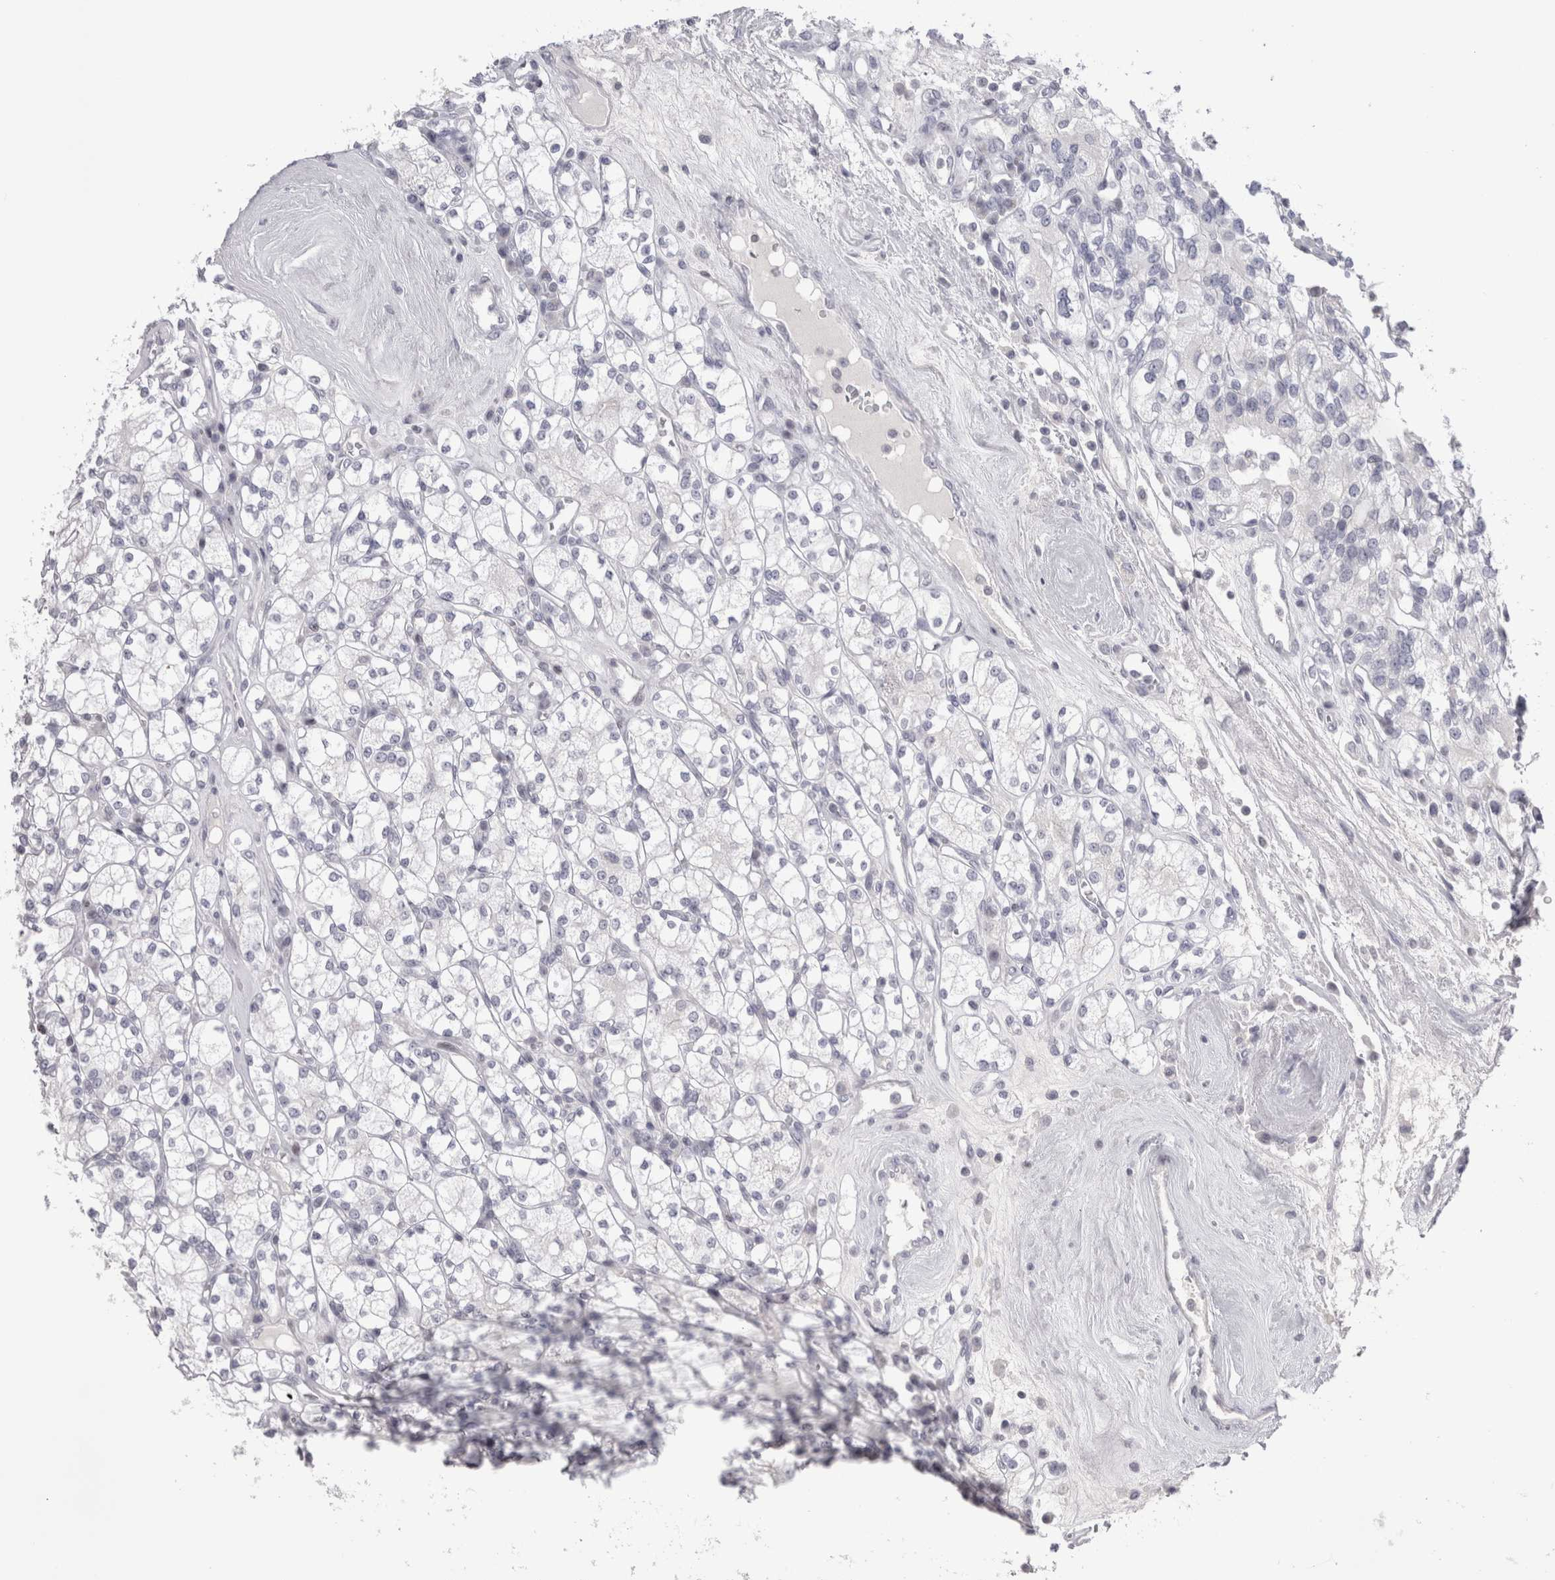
{"staining": {"intensity": "negative", "quantity": "none", "location": "none"}, "tissue": "renal cancer", "cell_type": "Tumor cells", "image_type": "cancer", "snomed": [{"axis": "morphology", "description": "Adenocarcinoma, NOS"}, {"axis": "topography", "description": "Kidney"}], "caption": "Tumor cells are negative for brown protein staining in renal adenocarcinoma. The staining is performed using DAB (3,3'-diaminobenzidine) brown chromogen with nuclei counter-stained in using hematoxylin.", "gene": "FNDC8", "patient": {"sex": "male", "age": 77}}